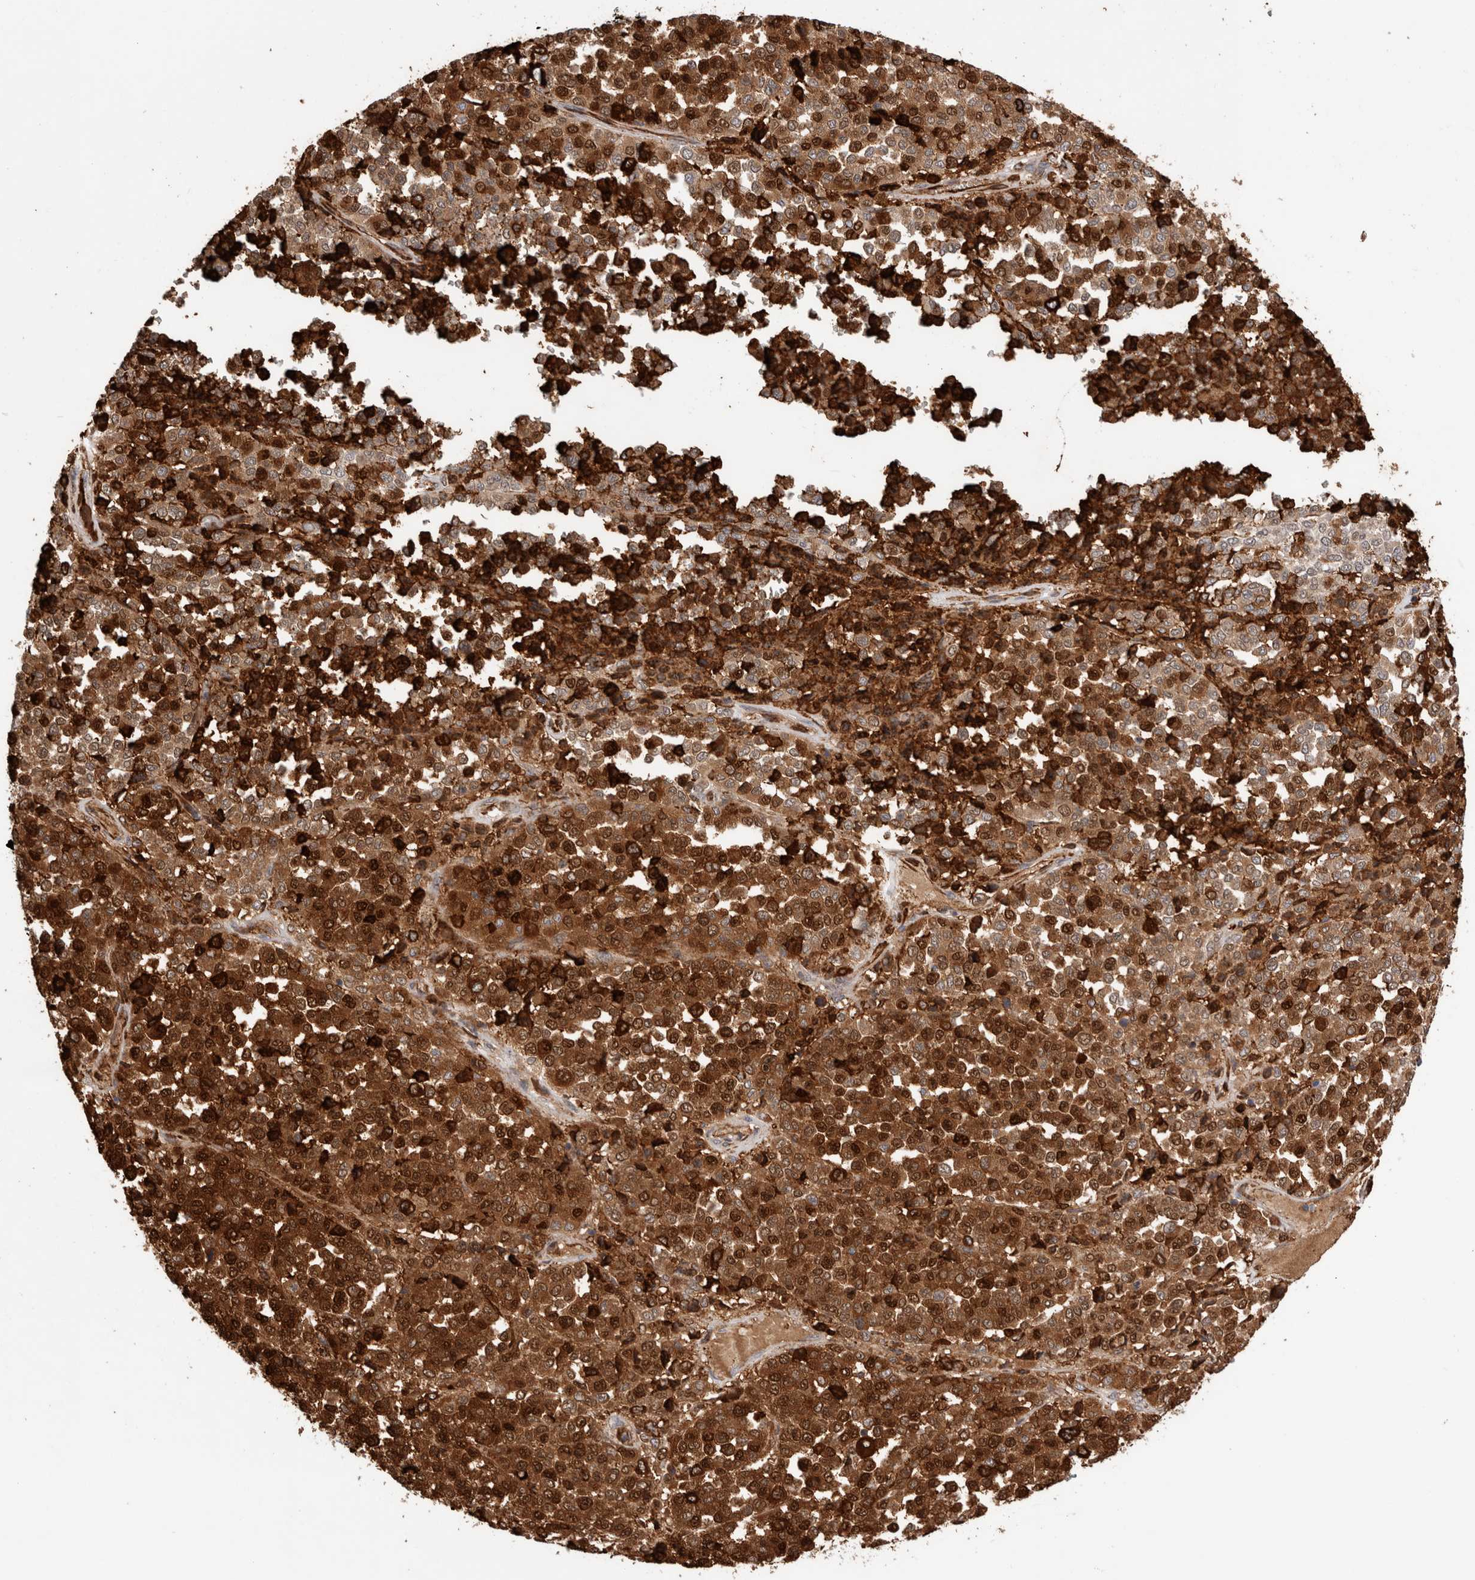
{"staining": {"intensity": "strong", "quantity": ">75%", "location": "cytoplasmic/membranous,nuclear"}, "tissue": "melanoma", "cell_type": "Tumor cells", "image_type": "cancer", "snomed": [{"axis": "morphology", "description": "Malignant melanoma, Metastatic site"}, {"axis": "topography", "description": "Pancreas"}], "caption": "This is a micrograph of IHC staining of melanoma, which shows strong staining in the cytoplasmic/membranous and nuclear of tumor cells.", "gene": "CCDC88B", "patient": {"sex": "female", "age": 30}}